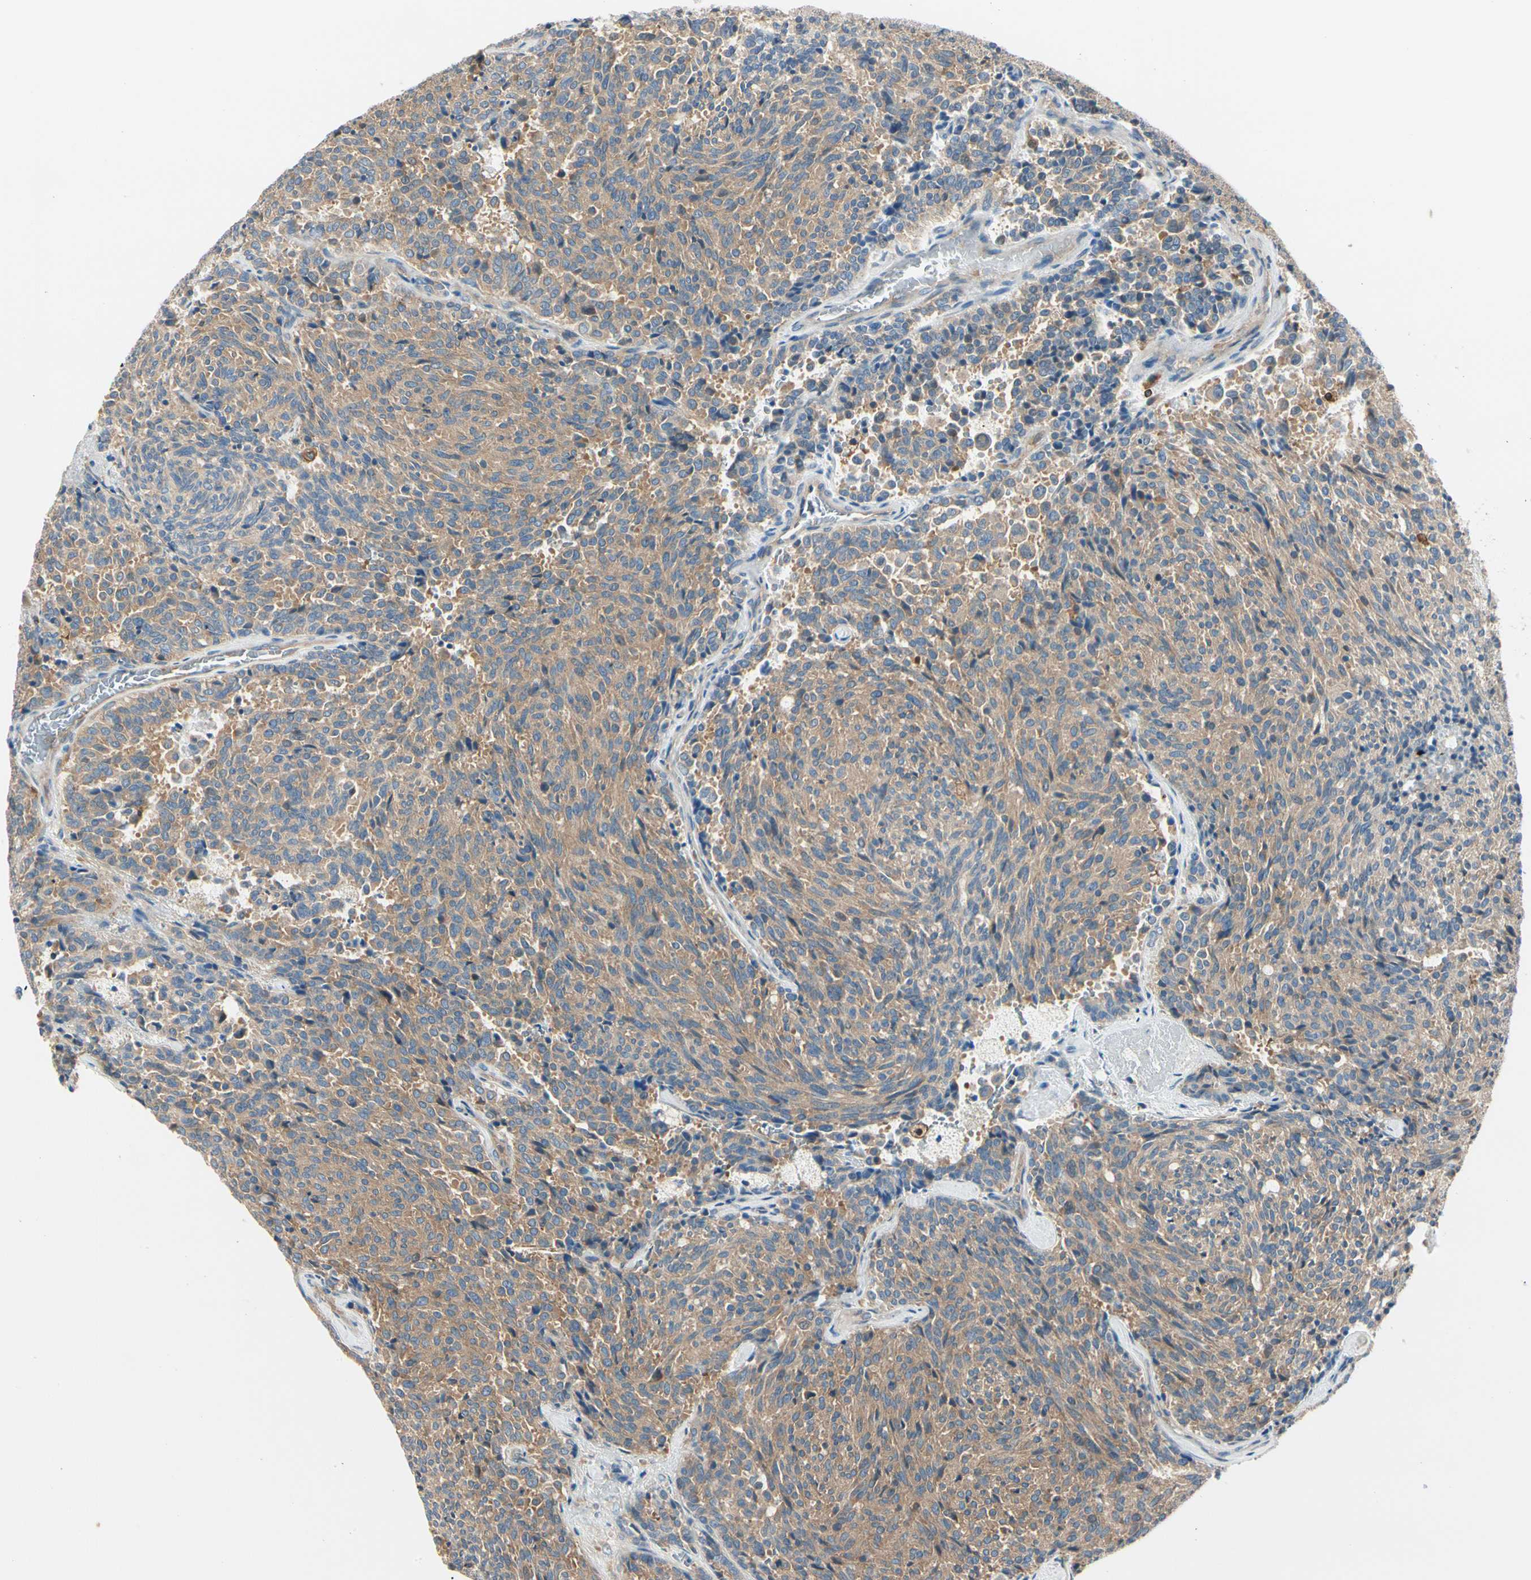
{"staining": {"intensity": "moderate", "quantity": ">75%", "location": "cytoplasmic/membranous"}, "tissue": "carcinoid", "cell_type": "Tumor cells", "image_type": "cancer", "snomed": [{"axis": "morphology", "description": "Carcinoid, malignant, NOS"}, {"axis": "topography", "description": "Pancreas"}], "caption": "Carcinoid tissue displays moderate cytoplasmic/membranous positivity in about >75% of tumor cells, visualized by immunohistochemistry.", "gene": "CAPZA2", "patient": {"sex": "female", "age": 54}}